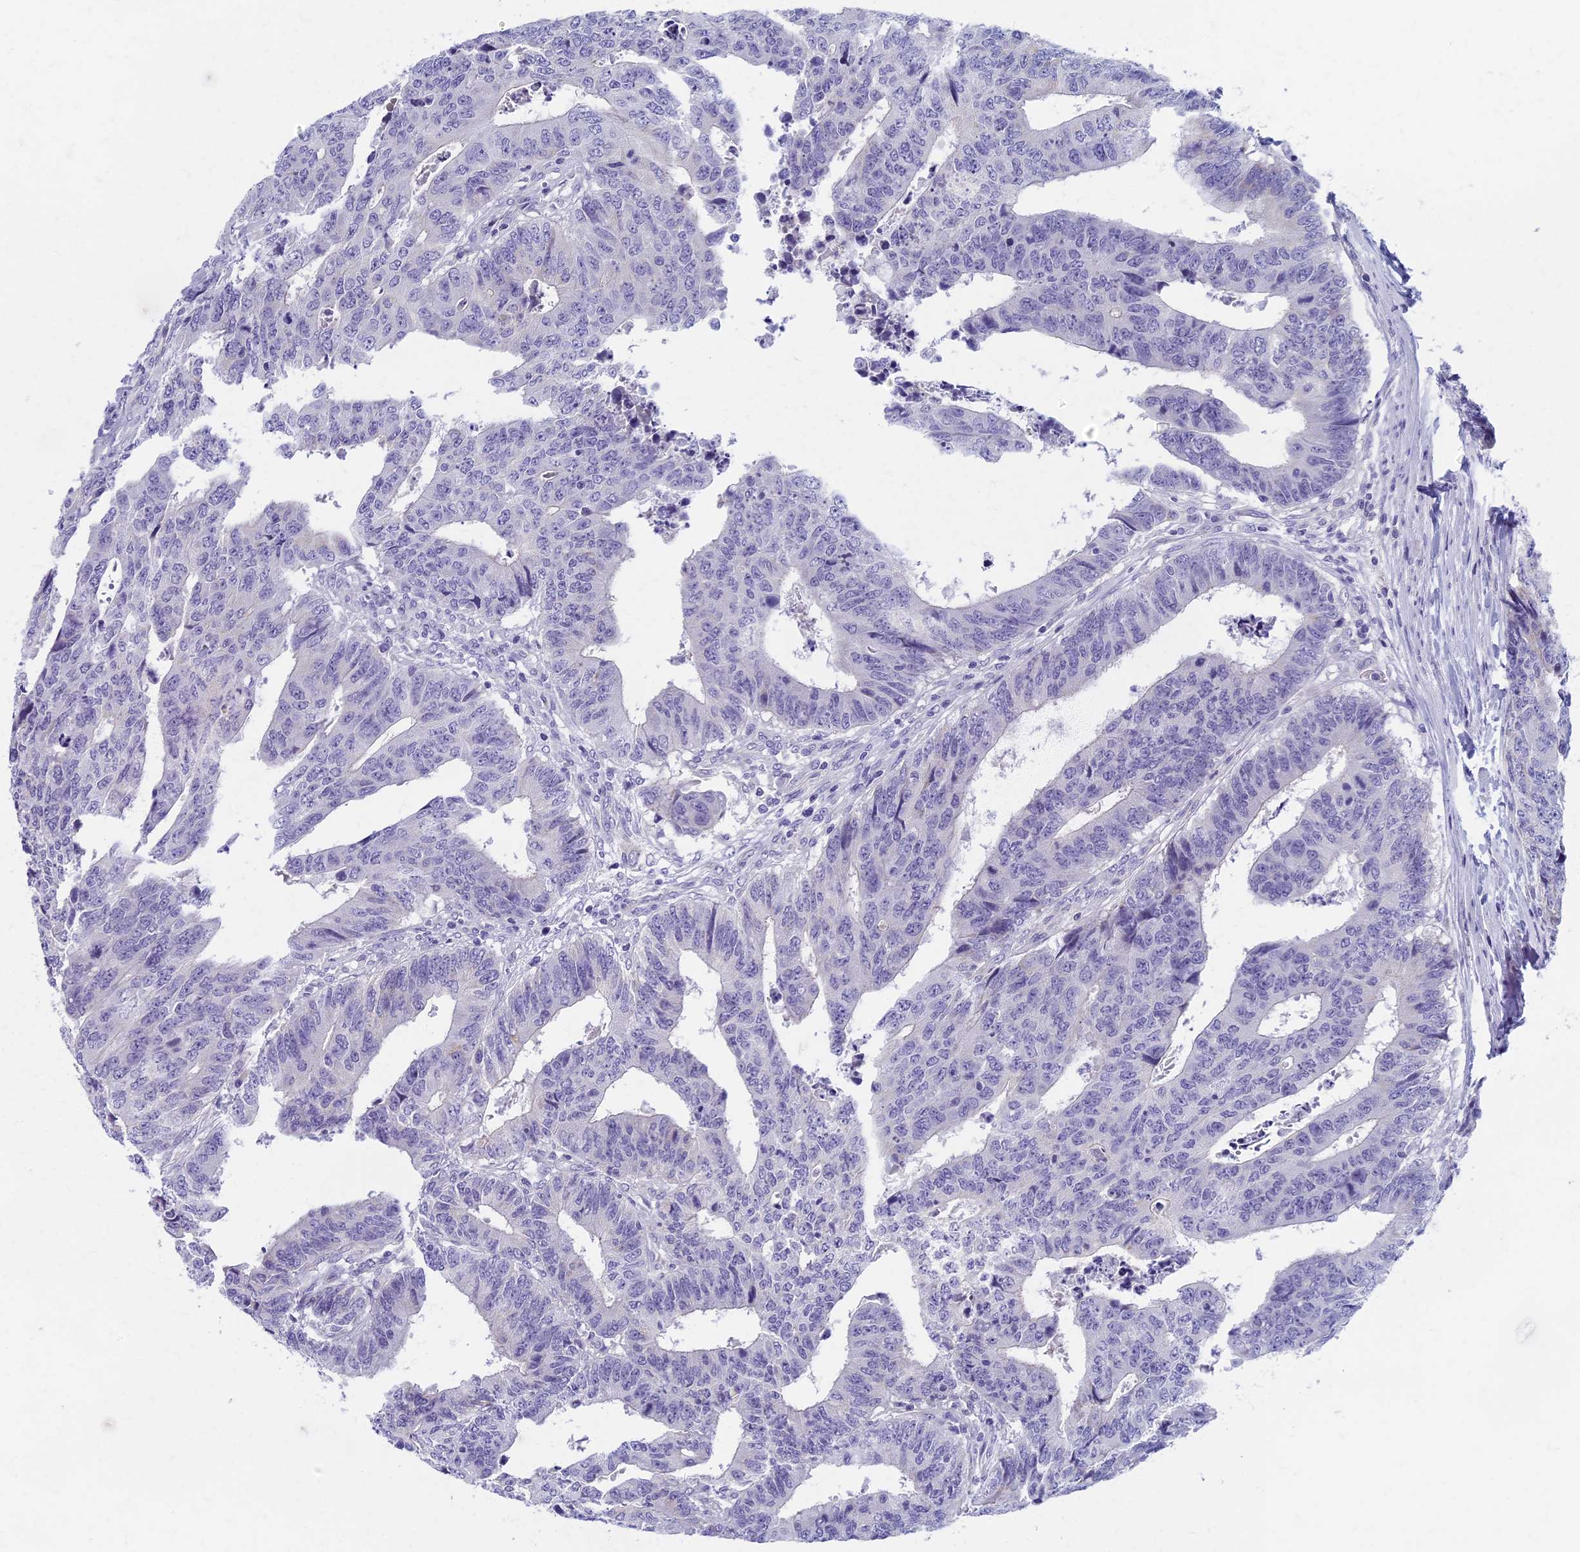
{"staining": {"intensity": "negative", "quantity": "none", "location": "none"}, "tissue": "colorectal cancer", "cell_type": "Tumor cells", "image_type": "cancer", "snomed": [{"axis": "morphology", "description": "Adenocarcinoma, NOS"}, {"axis": "topography", "description": "Rectum"}], "caption": "This is an immunohistochemistry (IHC) image of human colorectal adenocarcinoma. There is no positivity in tumor cells.", "gene": "AP4E1", "patient": {"sex": "male", "age": 84}}